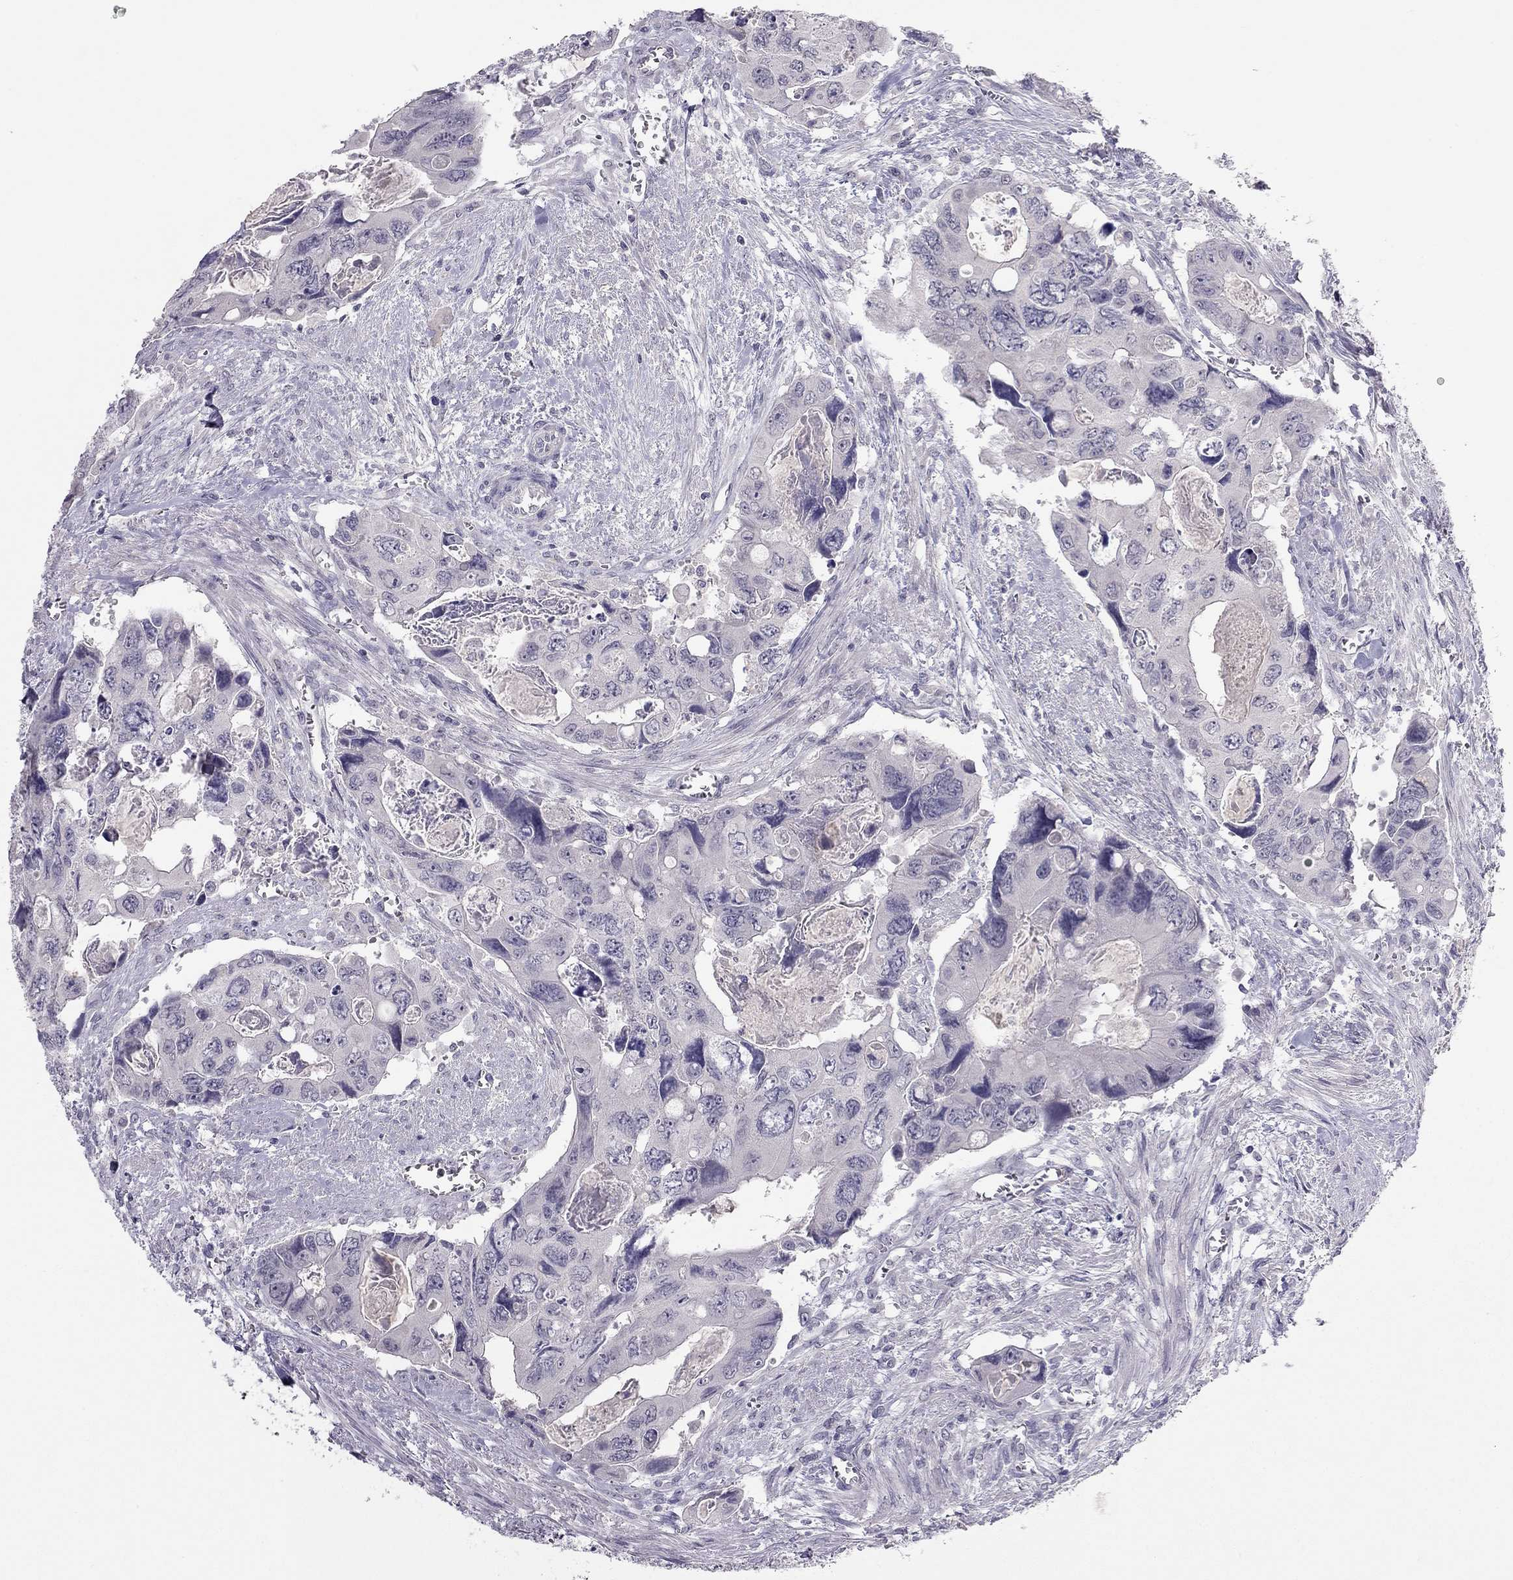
{"staining": {"intensity": "negative", "quantity": "none", "location": "none"}, "tissue": "colorectal cancer", "cell_type": "Tumor cells", "image_type": "cancer", "snomed": [{"axis": "morphology", "description": "Adenocarcinoma, NOS"}, {"axis": "topography", "description": "Rectum"}], "caption": "Colorectal cancer was stained to show a protein in brown. There is no significant expression in tumor cells.", "gene": "ADORA2A", "patient": {"sex": "male", "age": 62}}